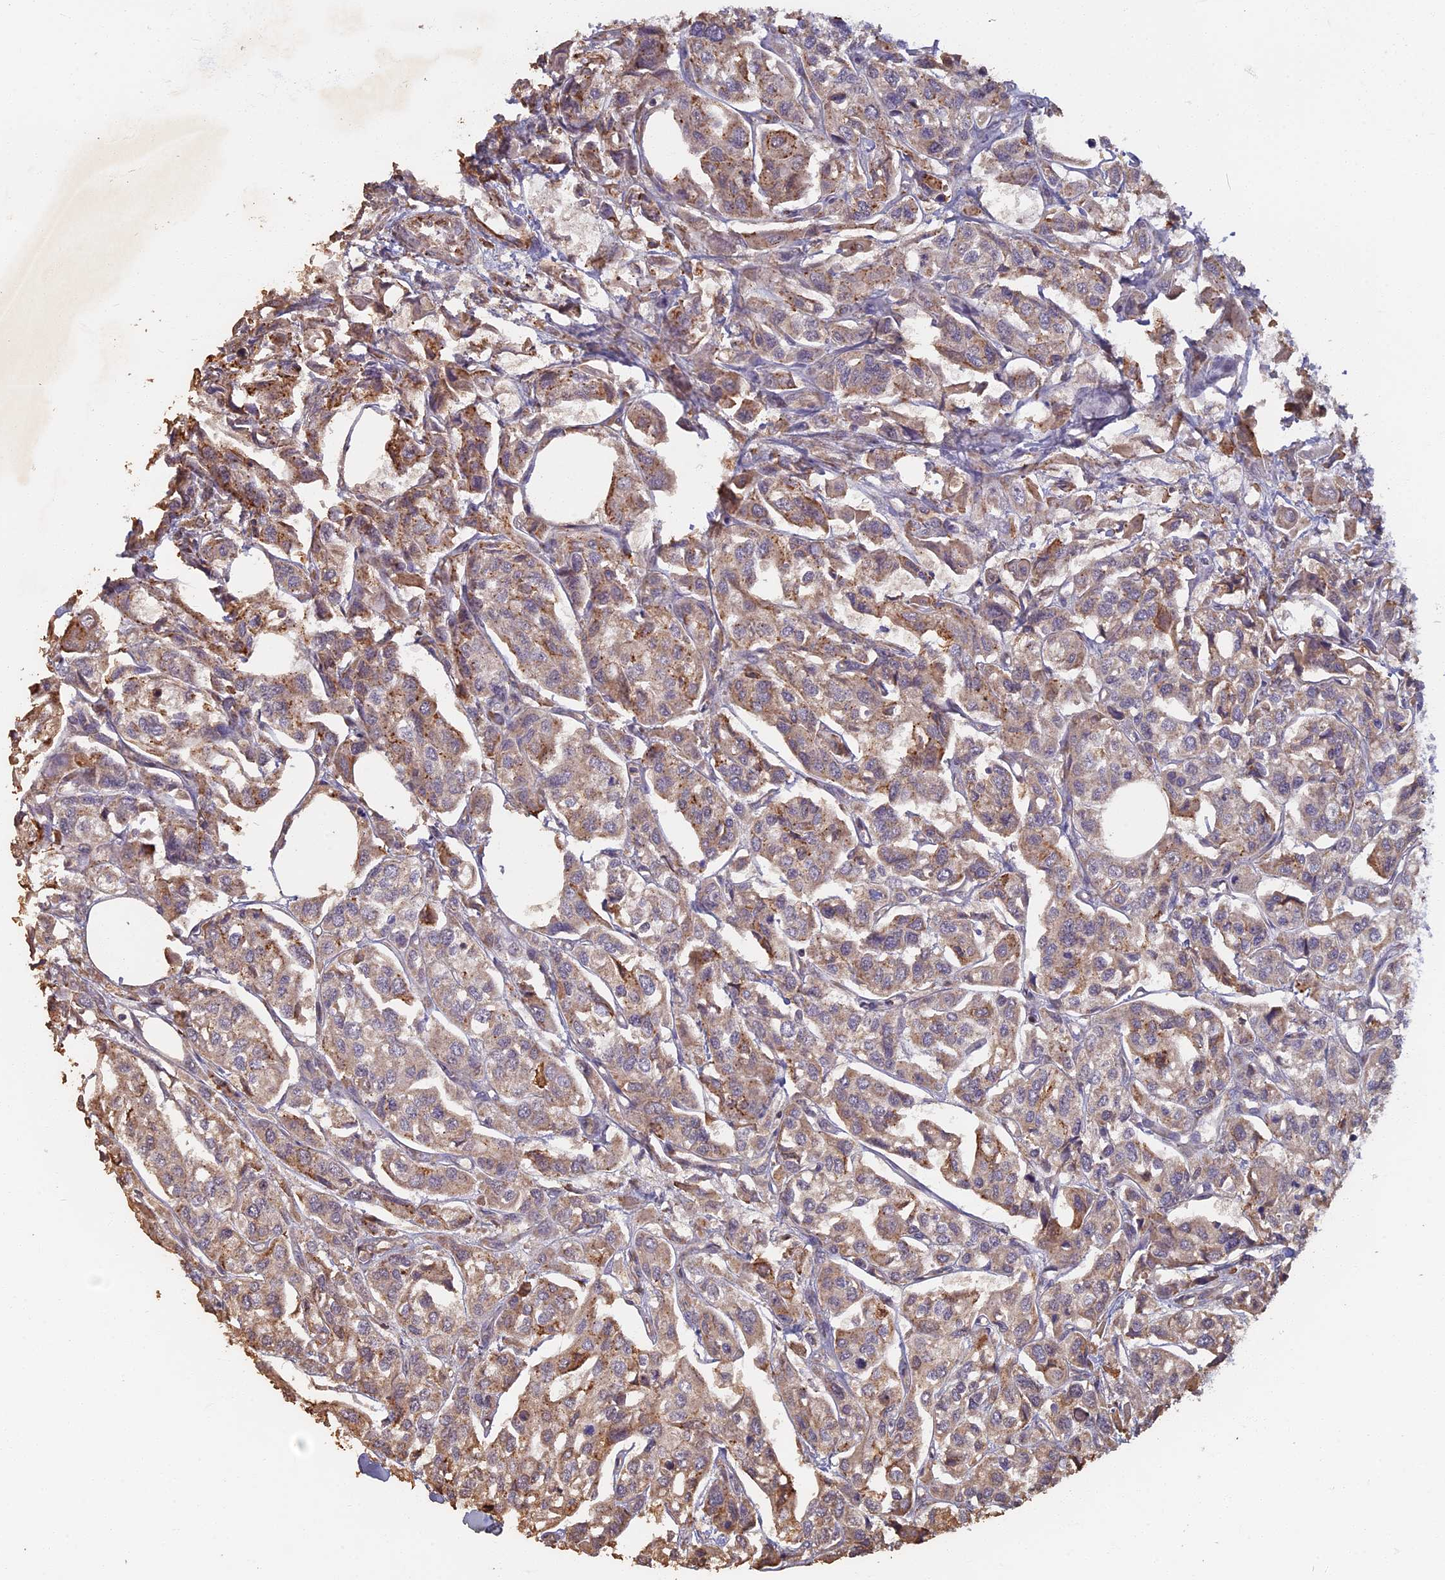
{"staining": {"intensity": "moderate", "quantity": "25%-75%", "location": "cytoplasmic/membranous"}, "tissue": "urothelial cancer", "cell_type": "Tumor cells", "image_type": "cancer", "snomed": [{"axis": "morphology", "description": "Urothelial carcinoma, High grade"}, {"axis": "topography", "description": "Urinary bladder"}], "caption": "Human urothelial cancer stained with a brown dye exhibits moderate cytoplasmic/membranous positive staining in approximately 25%-75% of tumor cells.", "gene": "DDX51", "patient": {"sex": "male", "age": 67}}